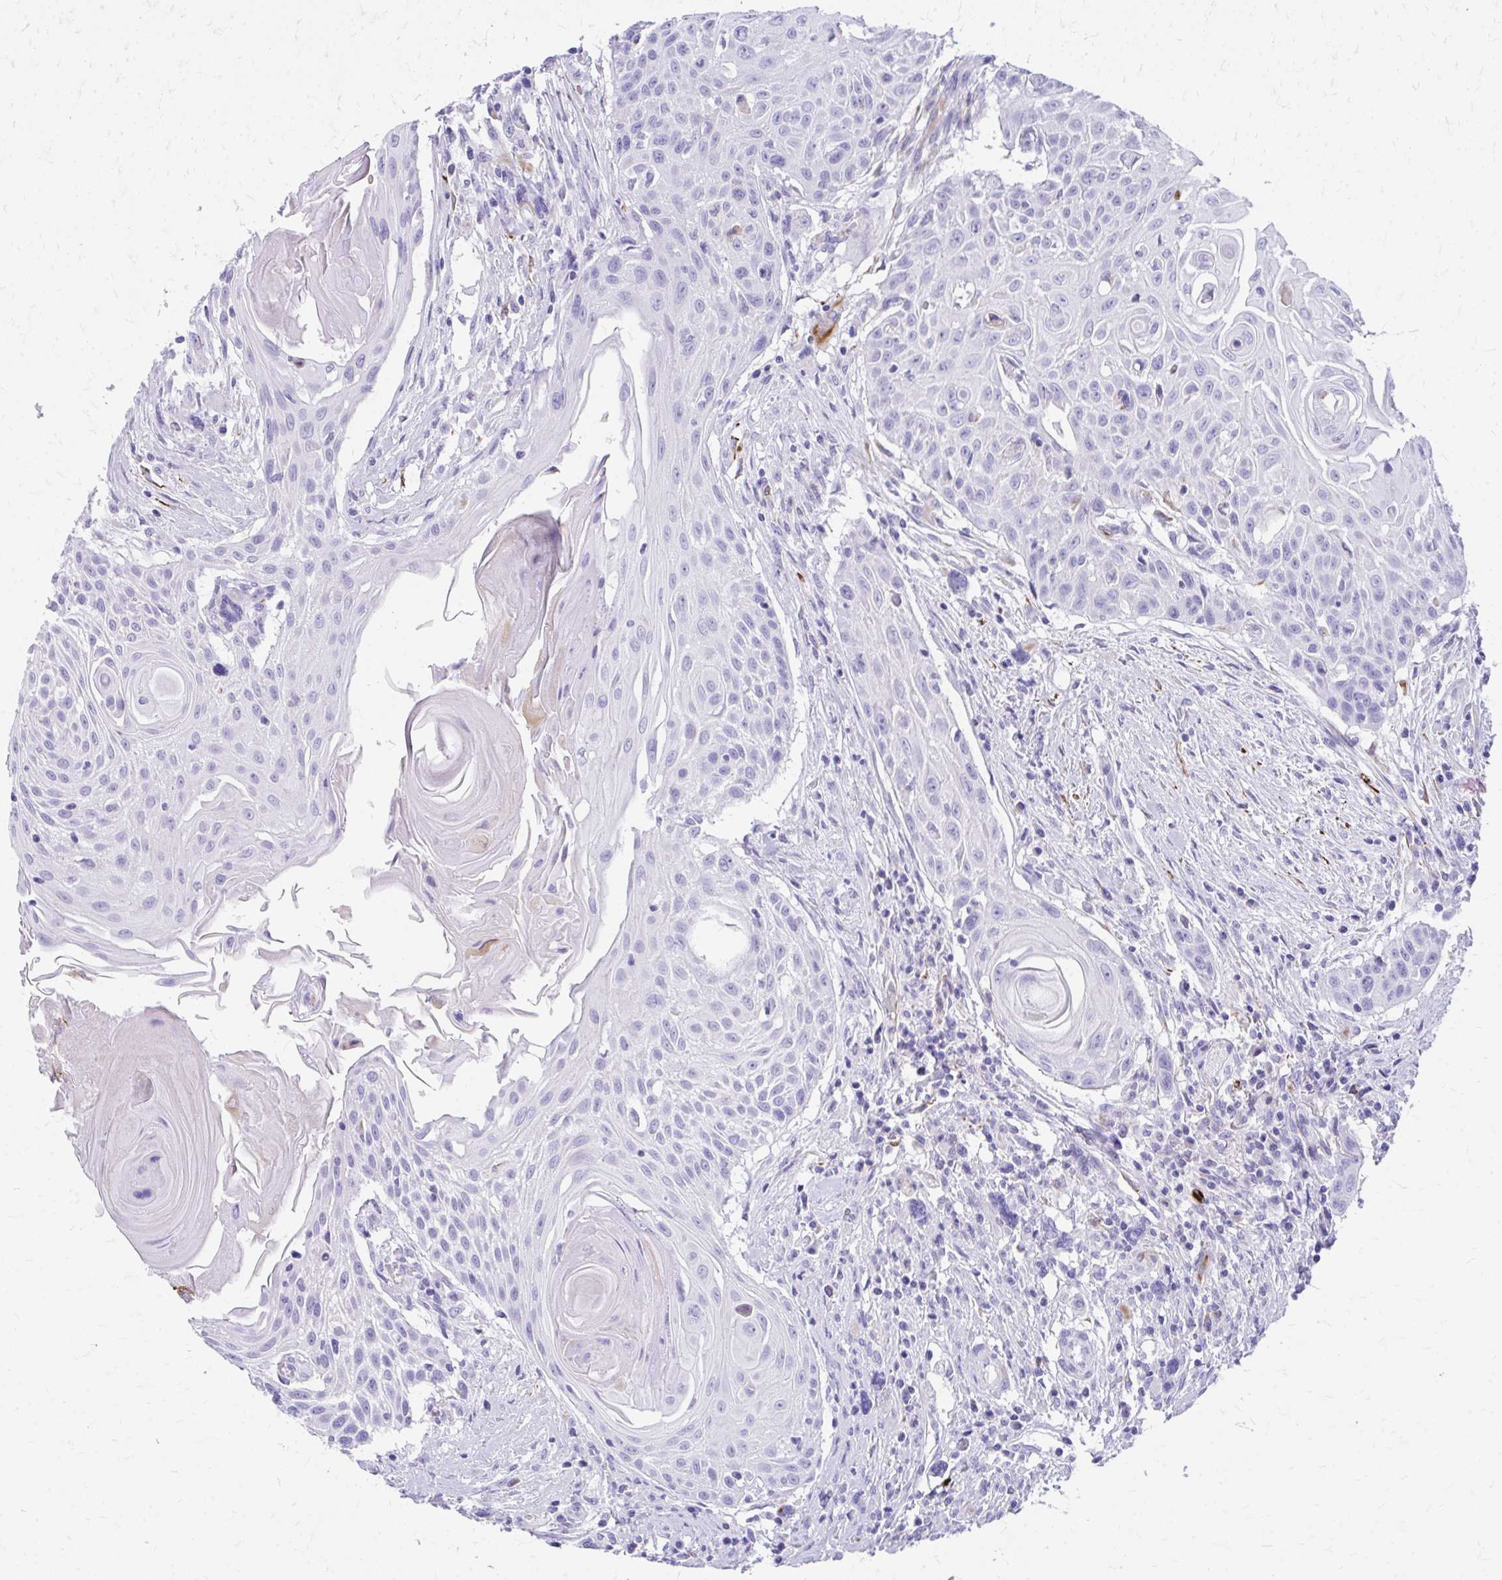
{"staining": {"intensity": "negative", "quantity": "none", "location": "none"}, "tissue": "head and neck cancer", "cell_type": "Tumor cells", "image_type": "cancer", "snomed": [{"axis": "morphology", "description": "Squamous cell carcinoma, NOS"}, {"axis": "topography", "description": "Lymph node"}, {"axis": "topography", "description": "Salivary gland"}, {"axis": "topography", "description": "Head-Neck"}], "caption": "Photomicrograph shows no significant protein staining in tumor cells of head and neck cancer. (DAB (3,3'-diaminobenzidine) IHC, high magnification).", "gene": "ZNF699", "patient": {"sex": "female", "age": 74}}